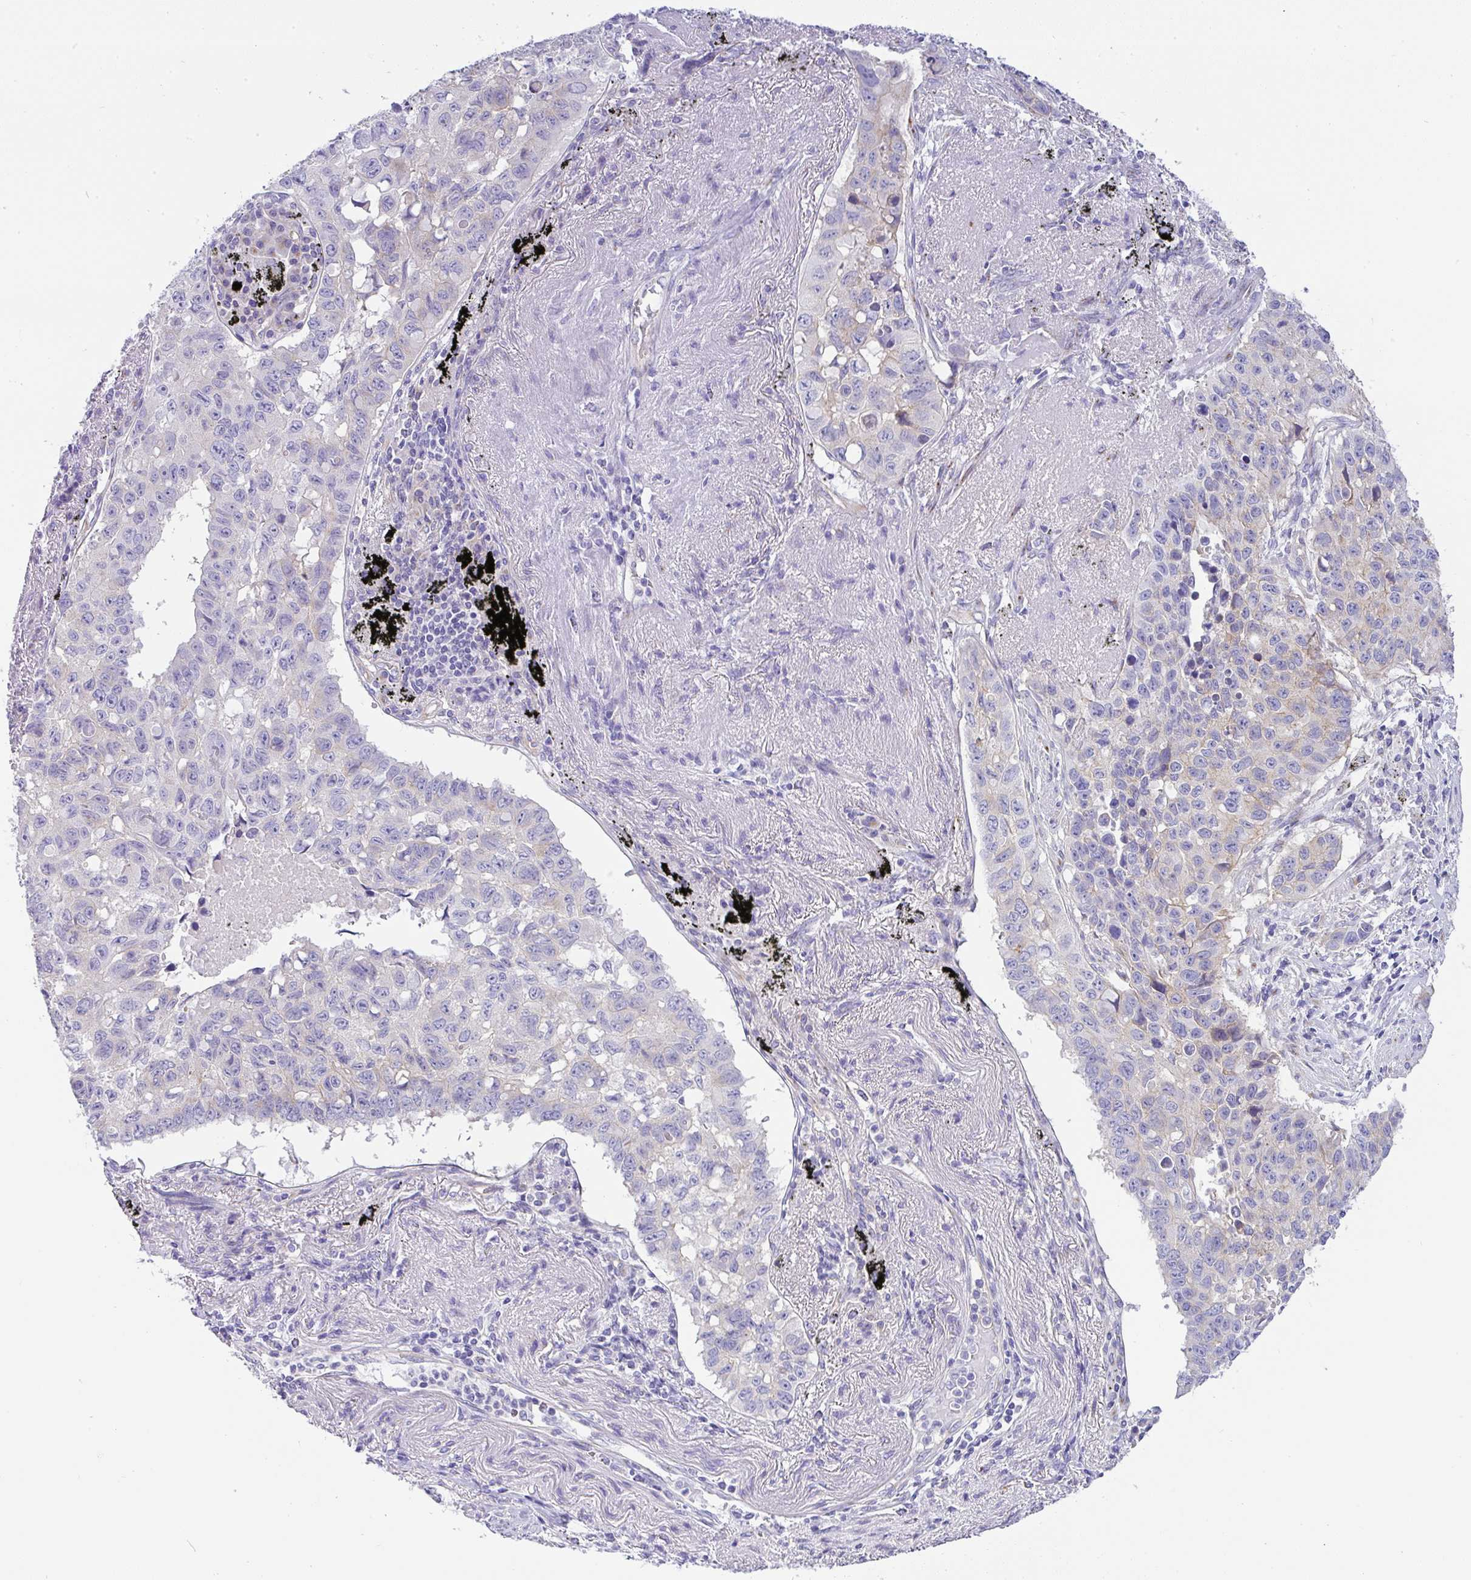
{"staining": {"intensity": "negative", "quantity": "none", "location": "none"}, "tissue": "lung cancer", "cell_type": "Tumor cells", "image_type": "cancer", "snomed": [{"axis": "morphology", "description": "Squamous cell carcinoma, NOS"}, {"axis": "topography", "description": "Lung"}], "caption": "A high-resolution micrograph shows immunohistochemistry (IHC) staining of lung squamous cell carcinoma, which exhibits no significant expression in tumor cells. The staining was performed using DAB (3,3'-diaminobenzidine) to visualize the protein expression in brown, while the nuclei were stained in blue with hematoxylin (Magnification: 20x).", "gene": "FAM177A1", "patient": {"sex": "male", "age": 60}}